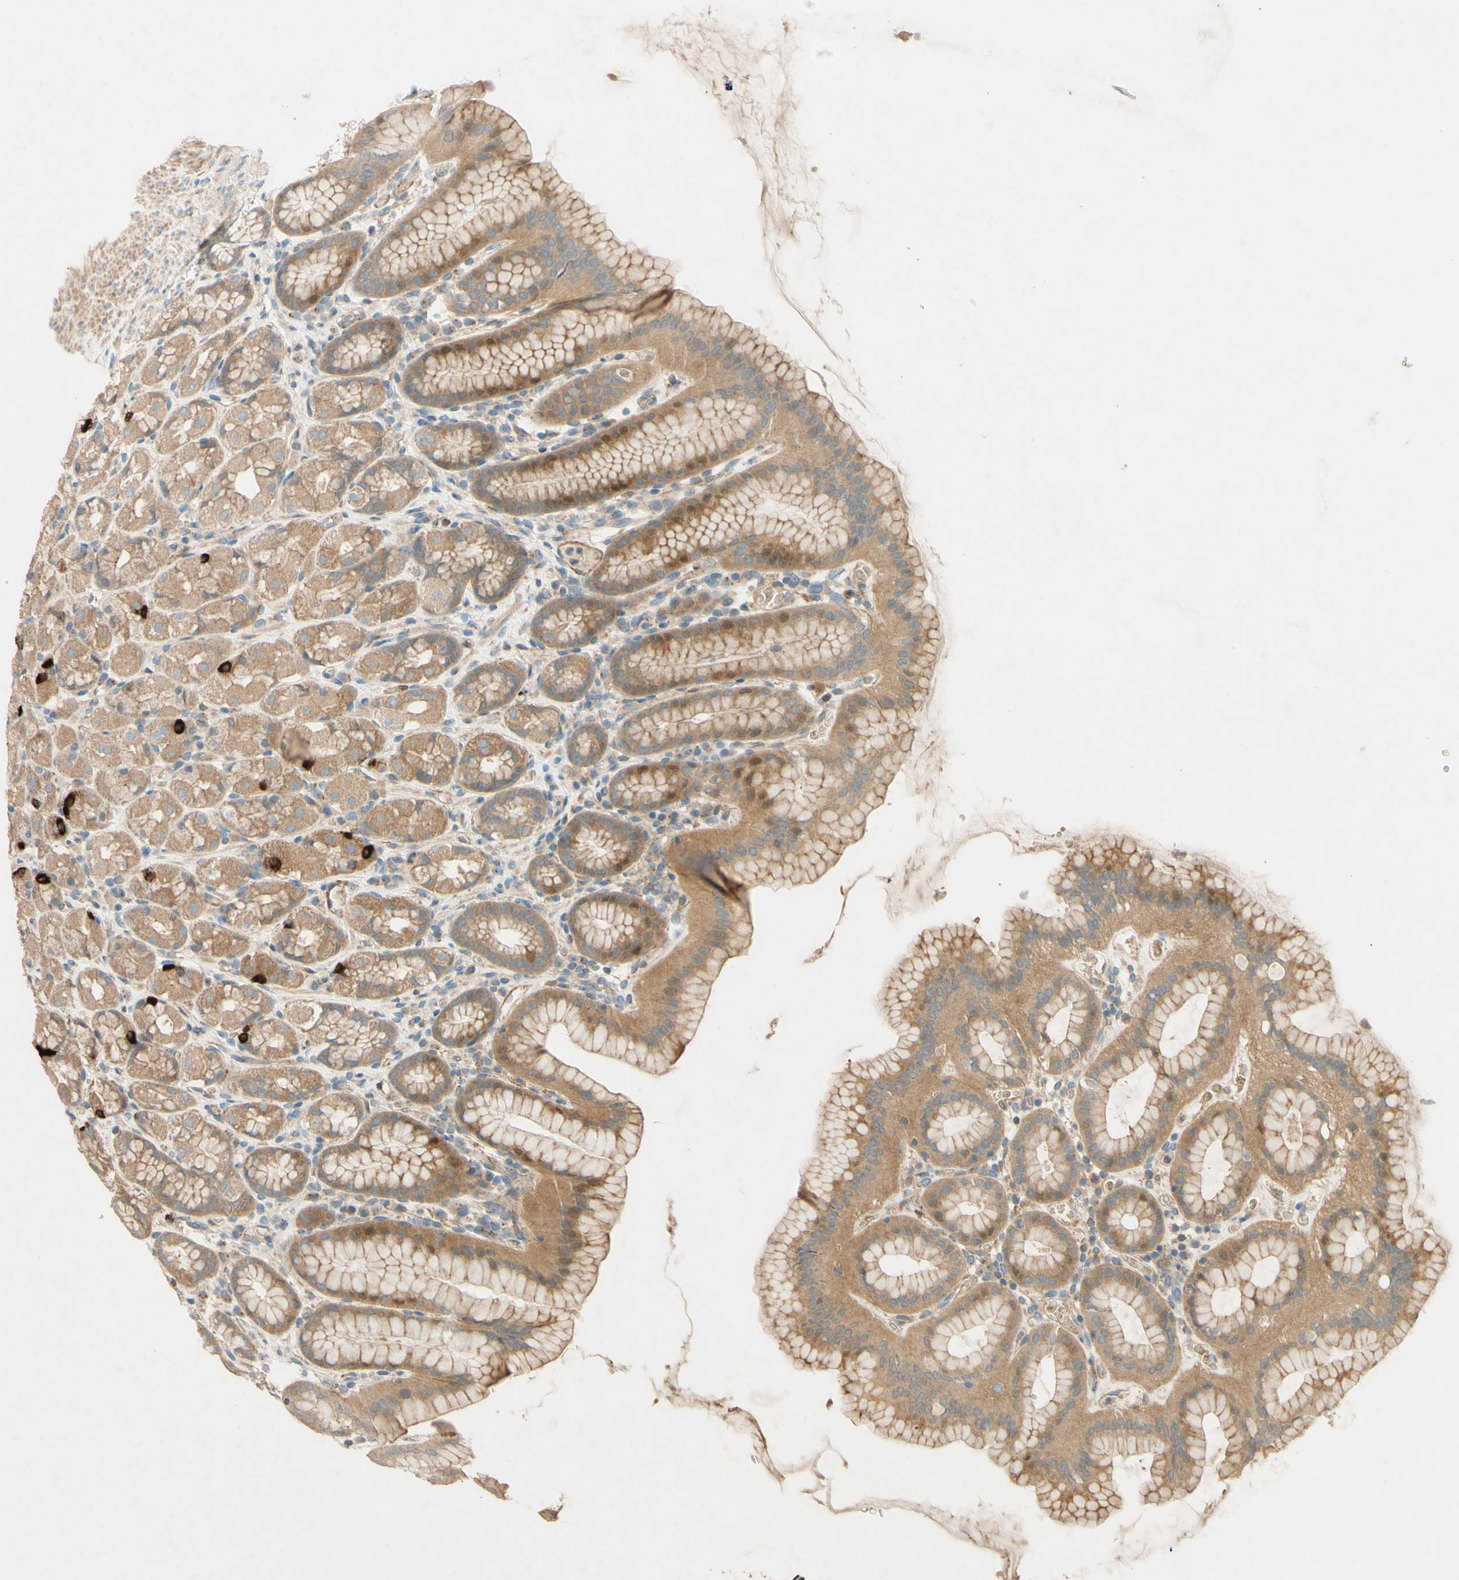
{"staining": {"intensity": "moderate", "quantity": ">75%", "location": "cytoplasmic/membranous"}, "tissue": "stomach", "cell_type": "Glandular cells", "image_type": "normal", "snomed": [{"axis": "morphology", "description": "Normal tissue, NOS"}, {"axis": "topography", "description": "Stomach, upper"}], "caption": "Glandular cells display moderate cytoplasmic/membranous positivity in about >75% of cells in normal stomach.", "gene": "ADAM17", "patient": {"sex": "male", "age": 68}}